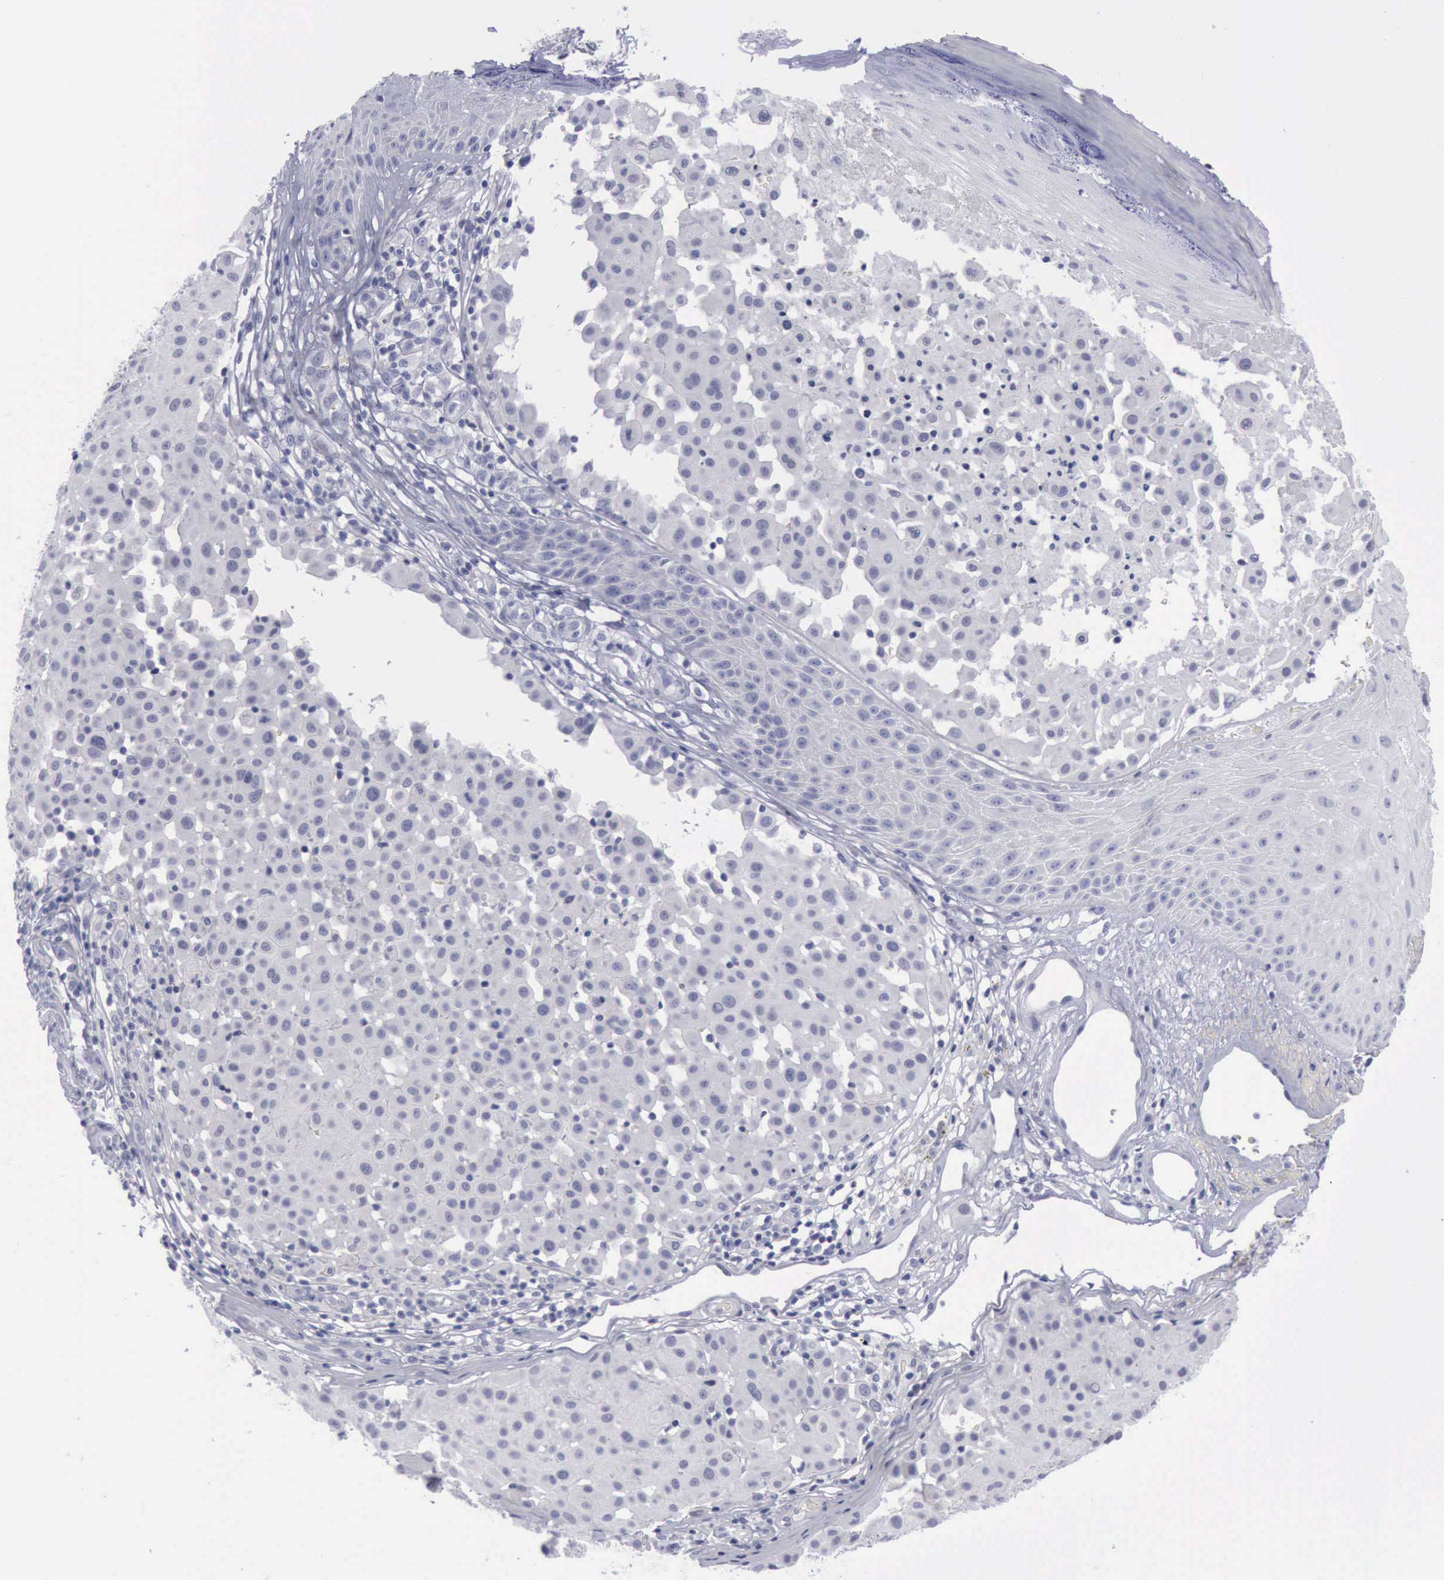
{"staining": {"intensity": "negative", "quantity": "none", "location": "none"}, "tissue": "melanoma", "cell_type": "Tumor cells", "image_type": "cancer", "snomed": [{"axis": "morphology", "description": "Malignant melanoma, NOS"}, {"axis": "topography", "description": "Skin"}], "caption": "Tumor cells are negative for protein expression in human melanoma. (IHC, brightfield microscopy, high magnification).", "gene": "KRT13", "patient": {"sex": "male", "age": 36}}